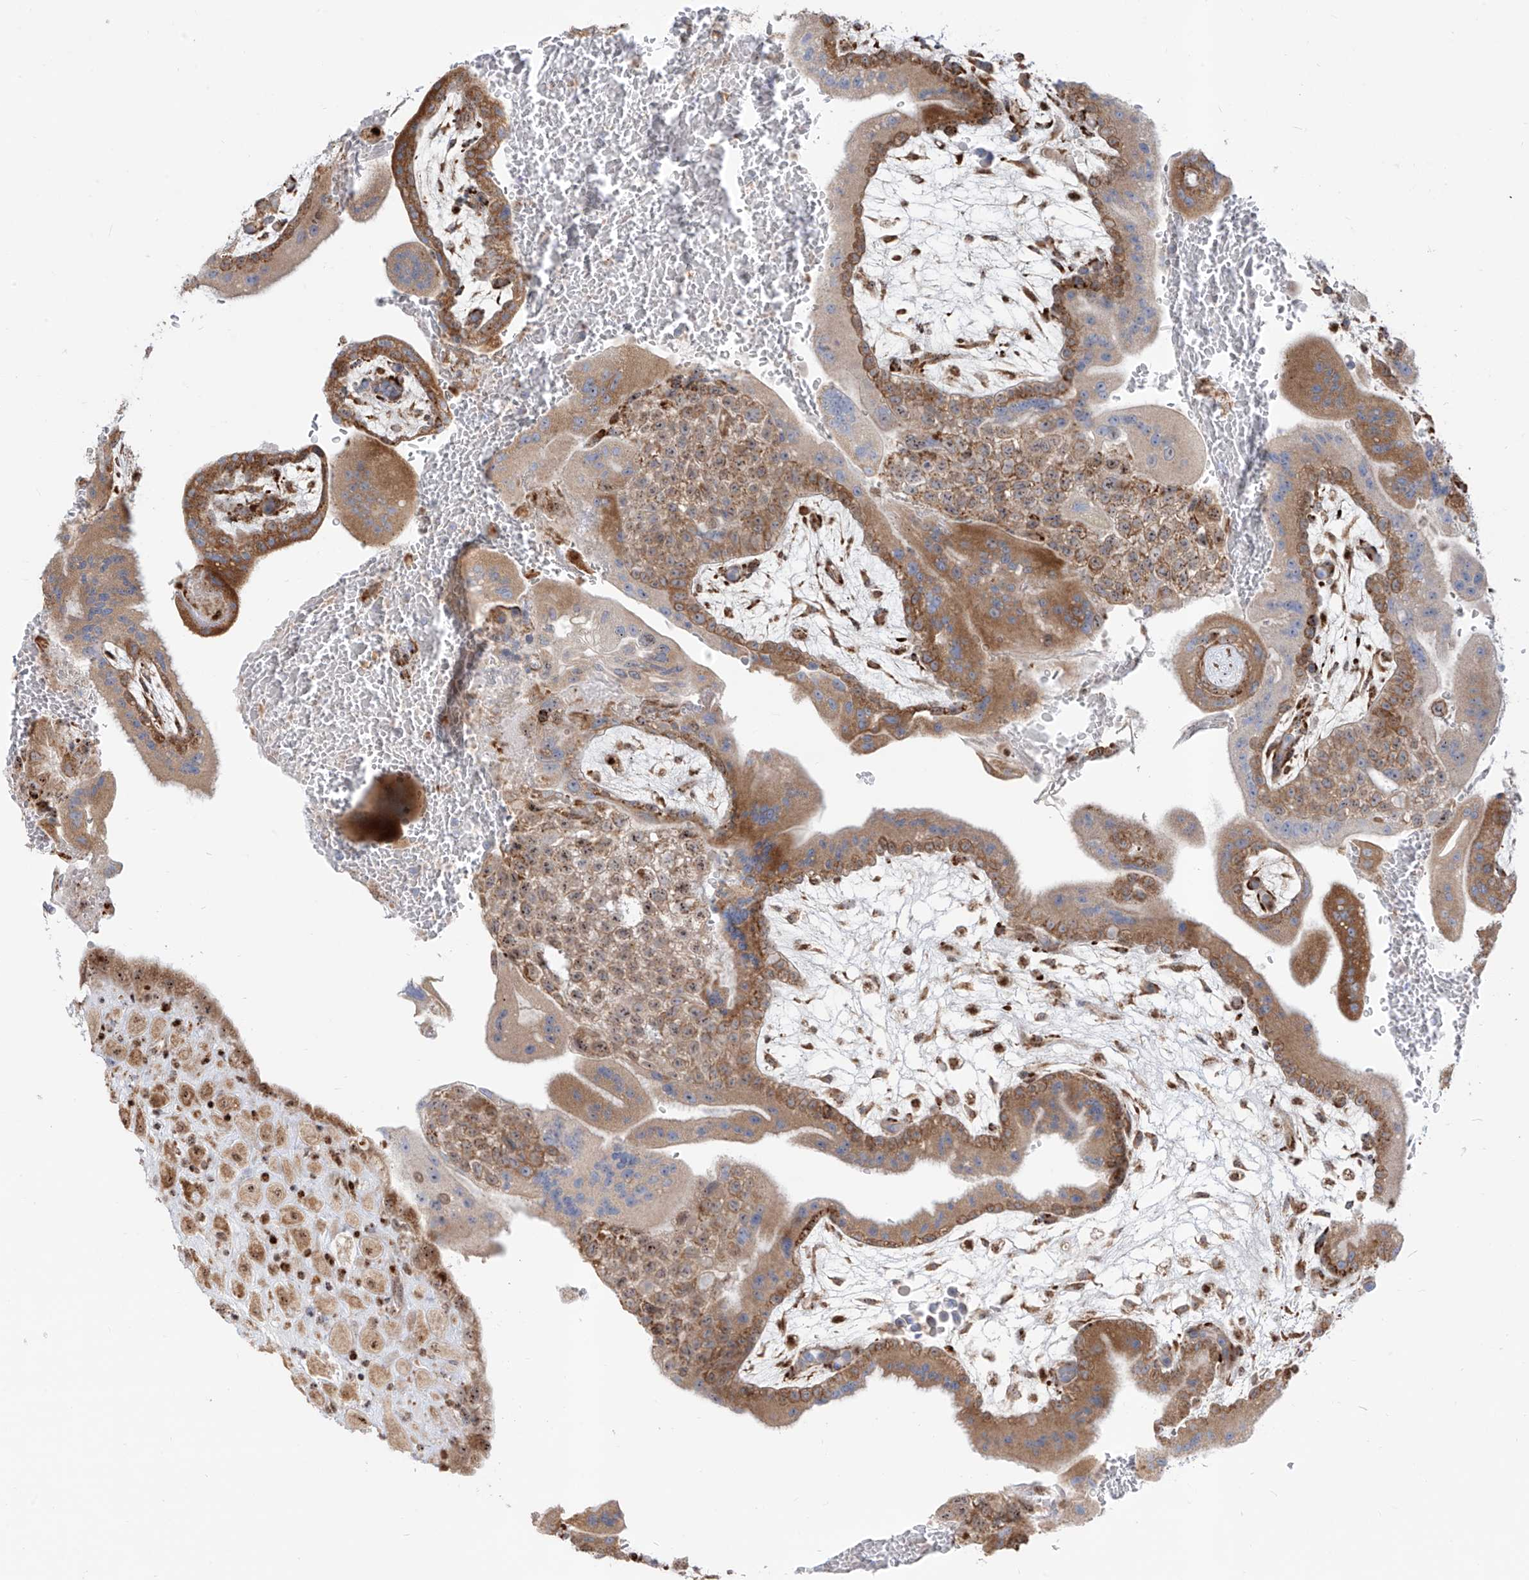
{"staining": {"intensity": "strong", "quantity": ">75%", "location": "cytoplasmic/membranous,nuclear"}, "tissue": "placenta", "cell_type": "Decidual cells", "image_type": "normal", "snomed": [{"axis": "morphology", "description": "Normal tissue, NOS"}, {"axis": "topography", "description": "Placenta"}], "caption": "Unremarkable placenta displays strong cytoplasmic/membranous,nuclear staining in approximately >75% of decidual cells The staining is performed using DAB (3,3'-diaminobenzidine) brown chromogen to label protein expression. The nuclei are counter-stained blue using hematoxylin..", "gene": "ZBTB8A", "patient": {"sex": "female", "age": 35}}